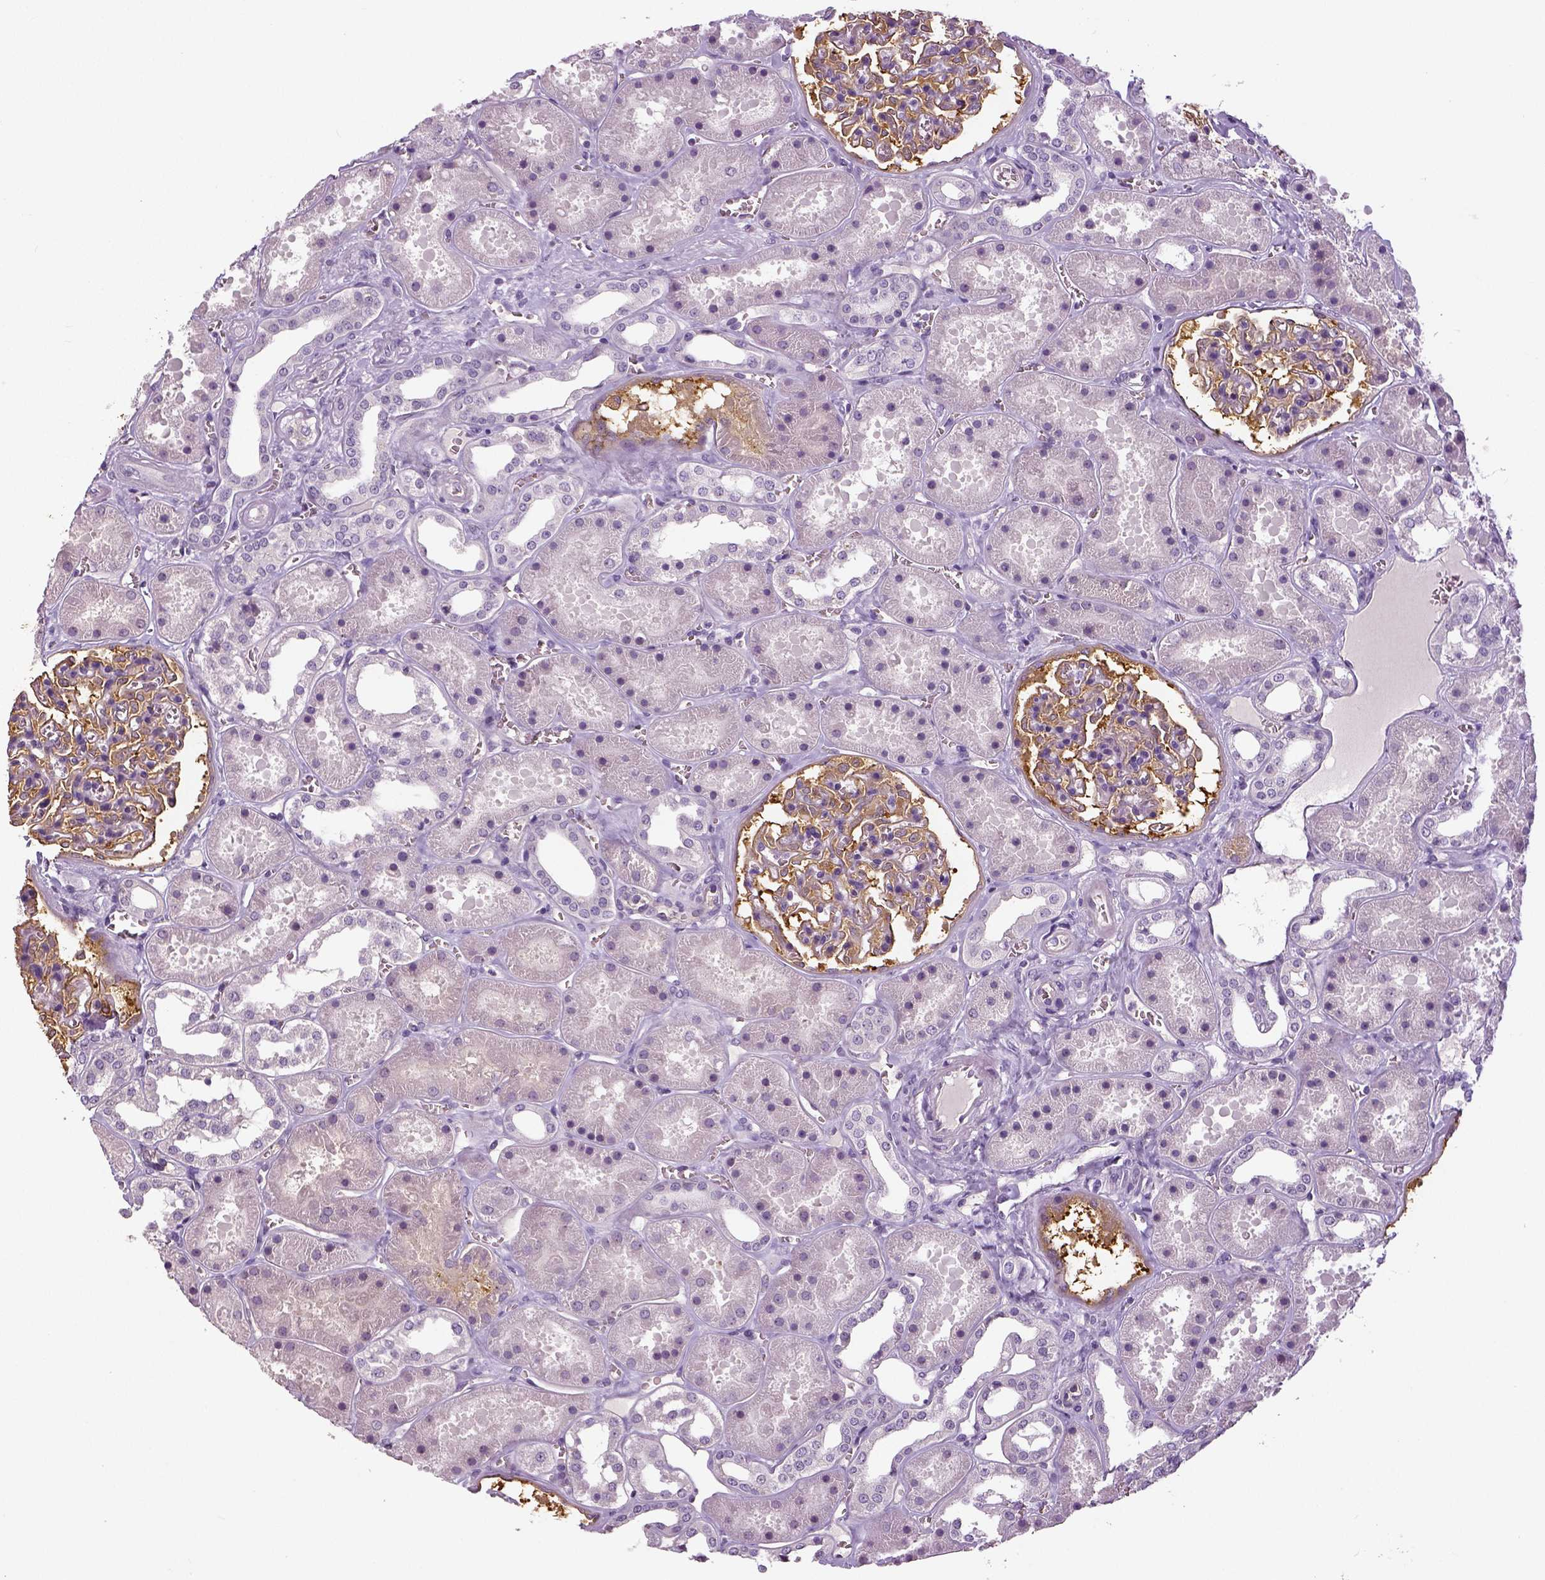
{"staining": {"intensity": "moderate", "quantity": "25%-75%", "location": "cytoplasmic/membranous"}, "tissue": "kidney", "cell_type": "Cells in glomeruli", "image_type": "normal", "snomed": [{"axis": "morphology", "description": "Normal tissue, NOS"}, {"axis": "topography", "description": "Kidney"}], "caption": "Kidney stained with immunohistochemistry (IHC) reveals moderate cytoplasmic/membranous positivity in about 25%-75% of cells in glomeruli.", "gene": "NECAB1", "patient": {"sex": "female", "age": 41}}